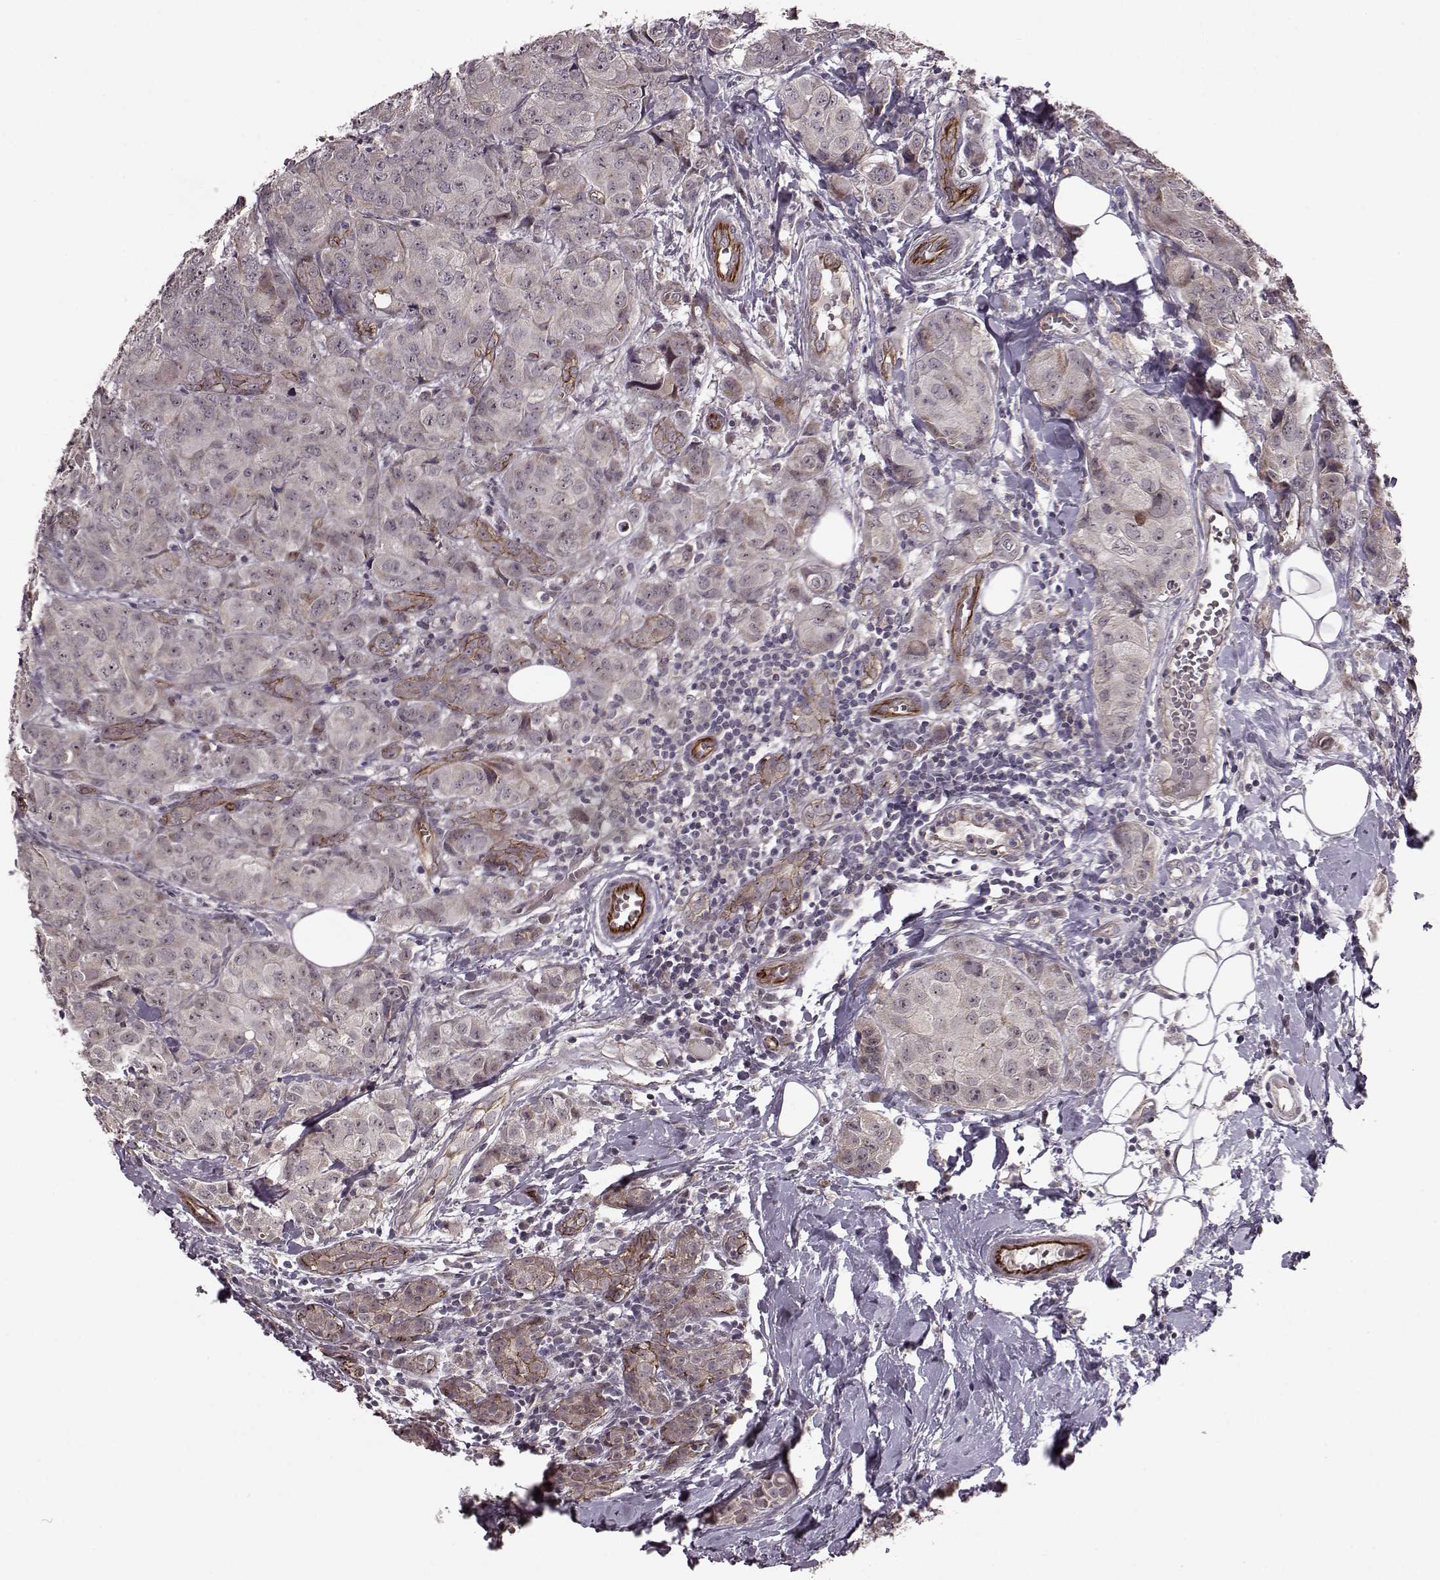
{"staining": {"intensity": "negative", "quantity": "none", "location": "none"}, "tissue": "breast cancer", "cell_type": "Tumor cells", "image_type": "cancer", "snomed": [{"axis": "morphology", "description": "Duct carcinoma"}, {"axis": "topography", "description": "Breast"}], "caption": "Histopathology image shows no protein staining in tumor cells of breast invasive ductal carcinoma tissue.", "gene": "SYNPO", "patient": {"sex": "female", "age": 43}}